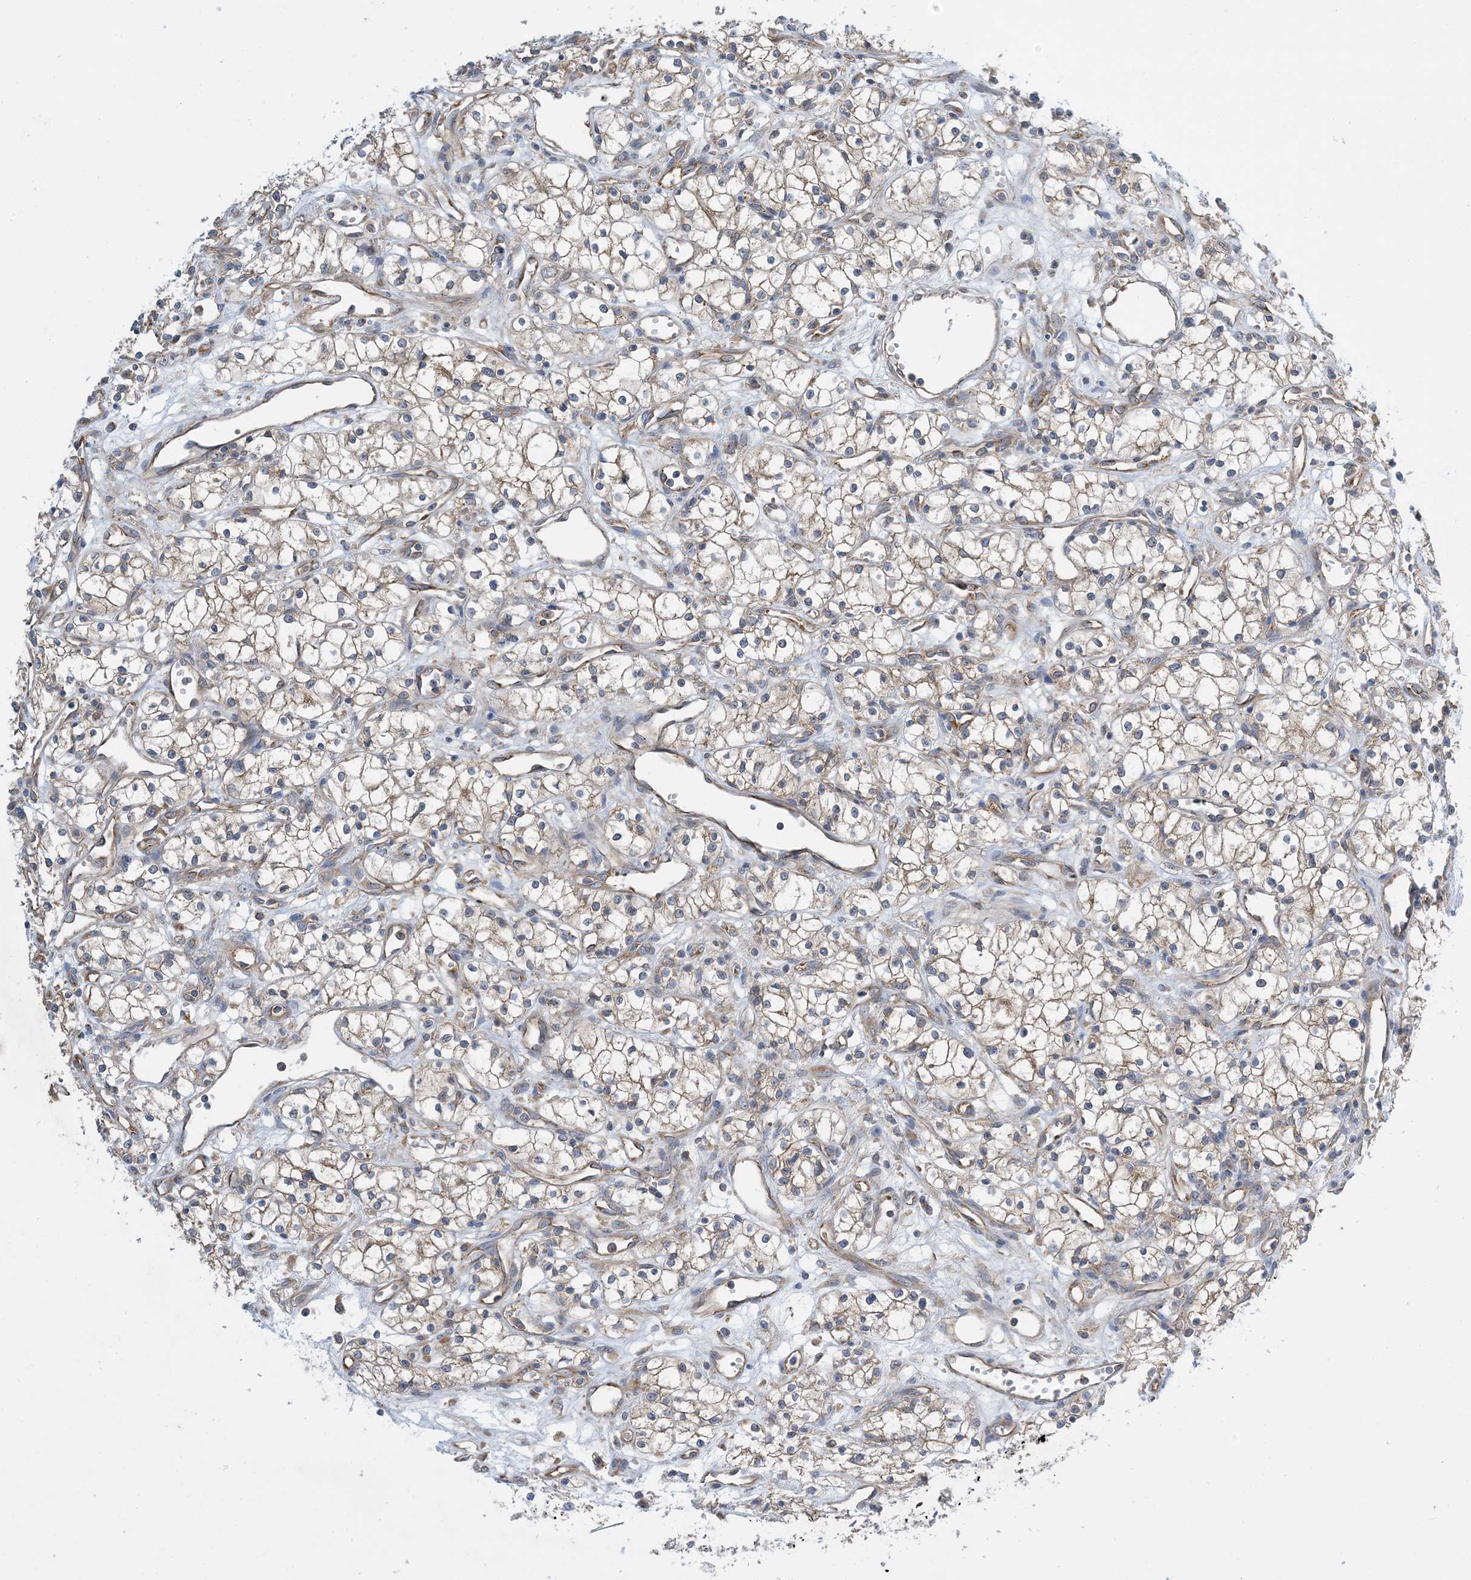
{"staining": {"intensity": "weak", "quantity": "25%-75%", "location": "cytoplasmic/membranous"}, "tissue": "renal cancer", "cell_type": "Tumor cells", "image_type": "cancer", "snomed": [{"axis": "morphology", "description": "Adenocarcinoma, NOS"}, {"axis": "topography", "description": "Kidney"}], "caption": "Immunohistochemical staining of human renal cancer shows low levels of weak cytoplasmic/membranous protein expression in about 25%-75% of tumor cells.", "gene": "SIDT1", "patient": {"sex": "male", "age": 59}}